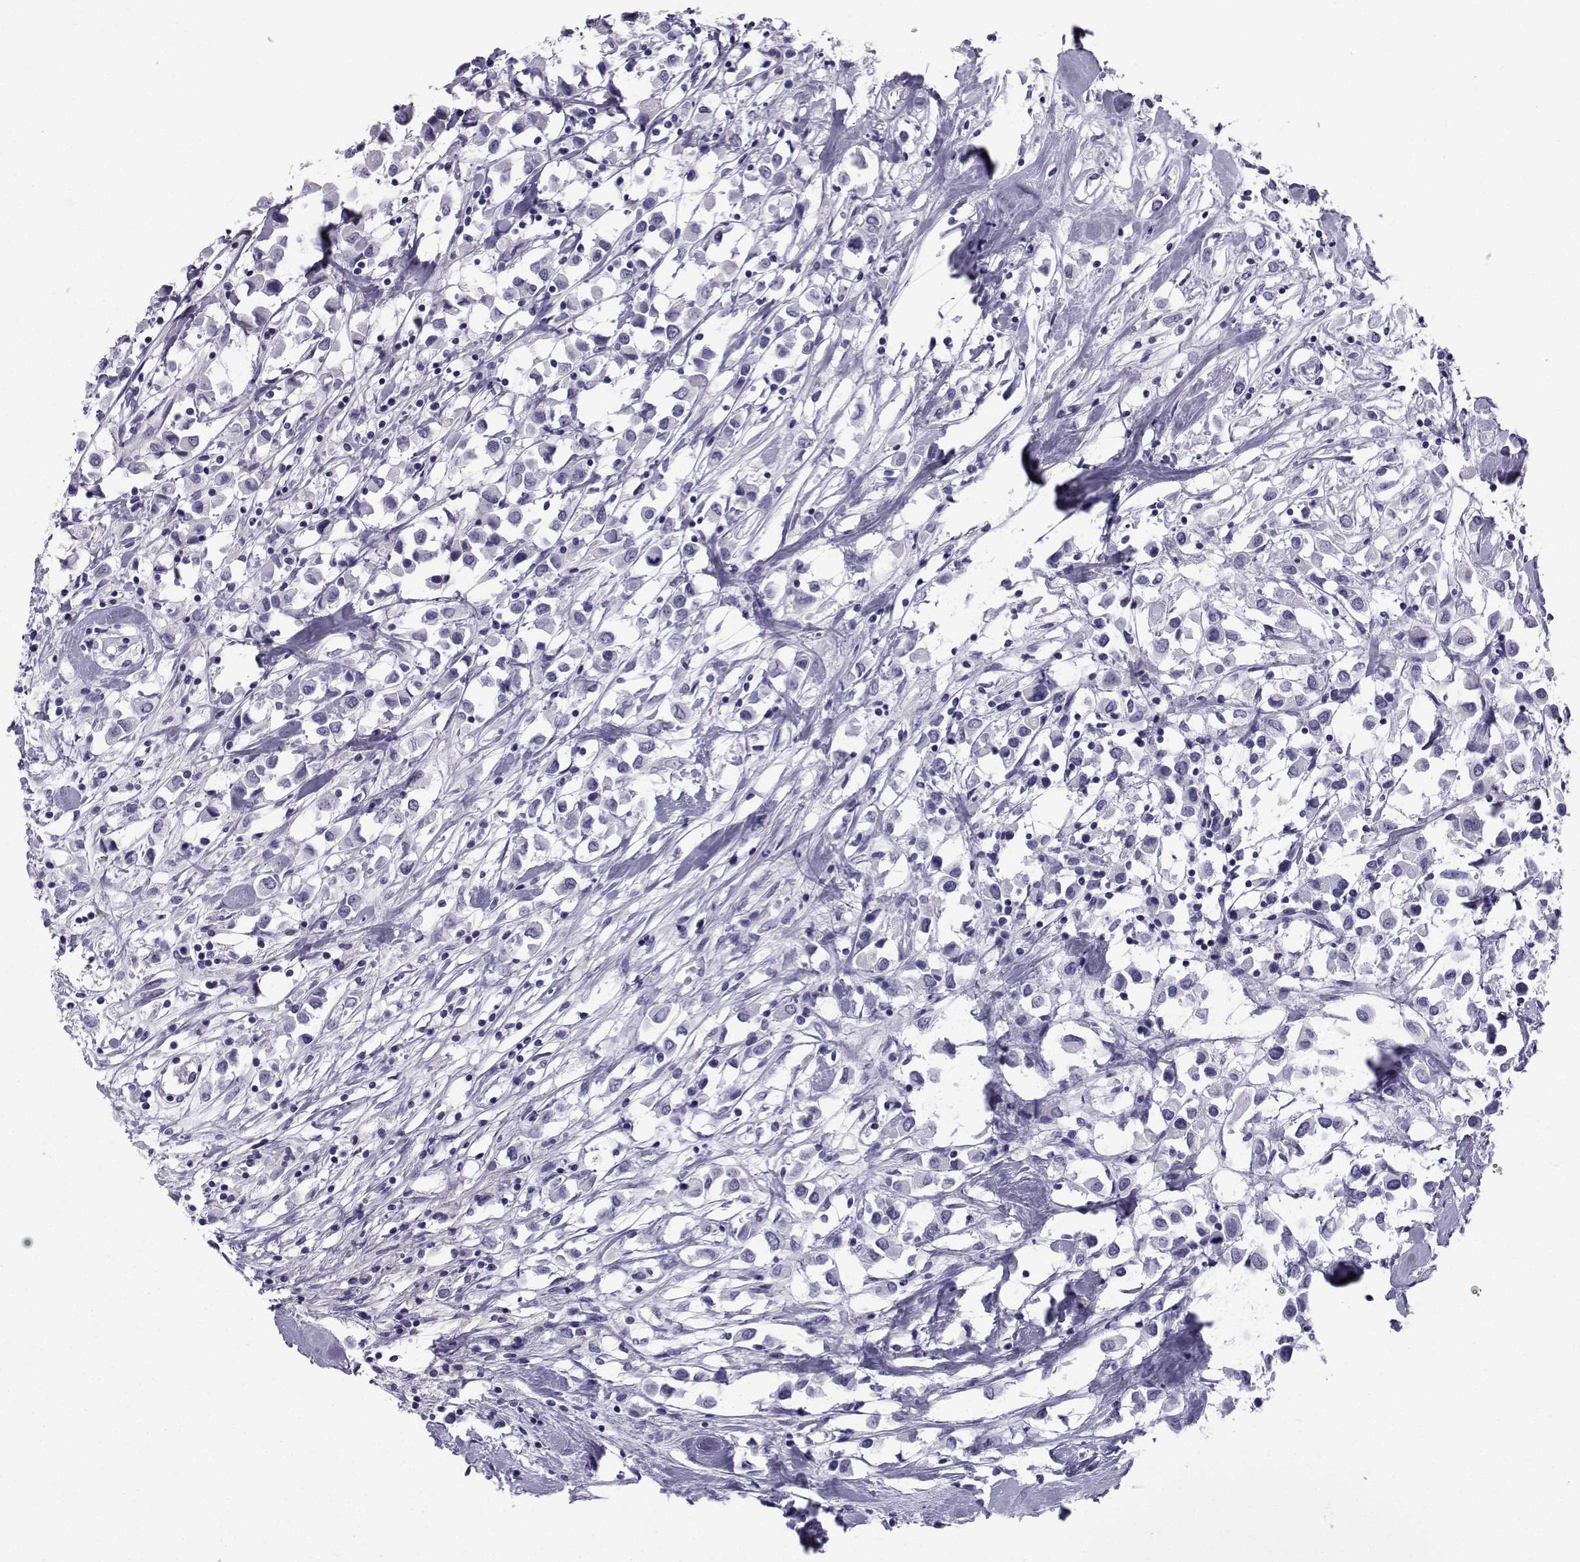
{"staining": {"intensity": "negative", "quantity": "none", "location": "none"}, "tissue": "breast cancer", "cell_type": "Tumor cells", "image_type": "cancer", "snomed": [{"axis": "morphology", "description": "Duct carcinoma"}, {"axis": "topography", "description": "Breast"}], "caption": "A histopathology image of breast intraductal carcinoma stained for a protein reveals no brown staining in tumor cells.", "gene": "SPANXD", "patient": {"sex": "female", "age": 61}}